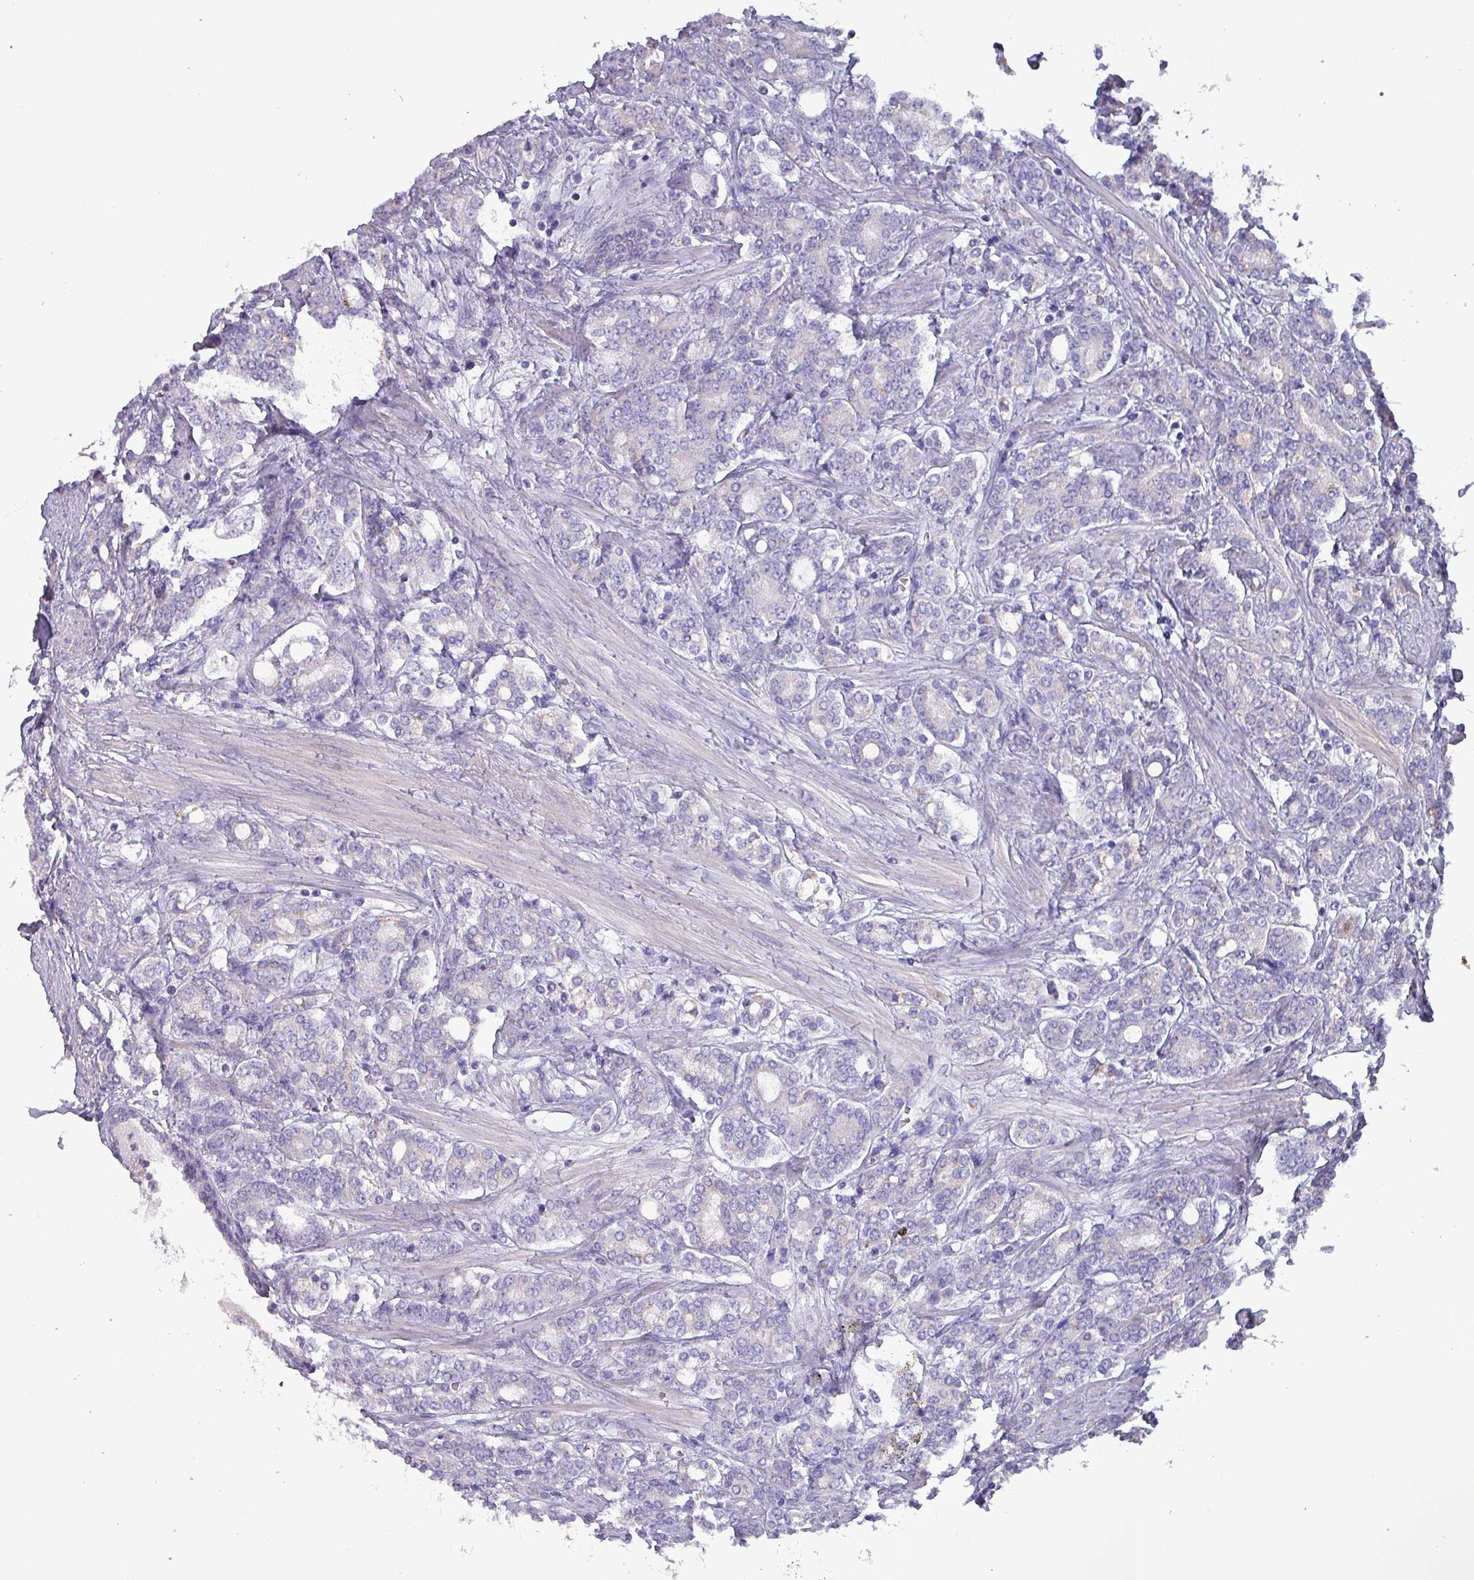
{"staining": {"intensity": "negative", "quantity": "none", "location": "none"}, "tissue": "prostate cancer", "cell_type": "Tumor cells", "image_type": "cancer", "snomed": [{"axis": "morphology", "description": "Adenocarcinoma, High grade"}, {"axis": "topography", "description": "Prostate"}], "caption": "An immunohistochemistry histopathology image of prostate cancer (high-grade adenocarcinoma) is shown. There is no staining in tumor cells of prostate cancer (high-grade adenocarcinoma).", "gene": "HSD3B7", "patient": {"sex": "male", "age": 62}}